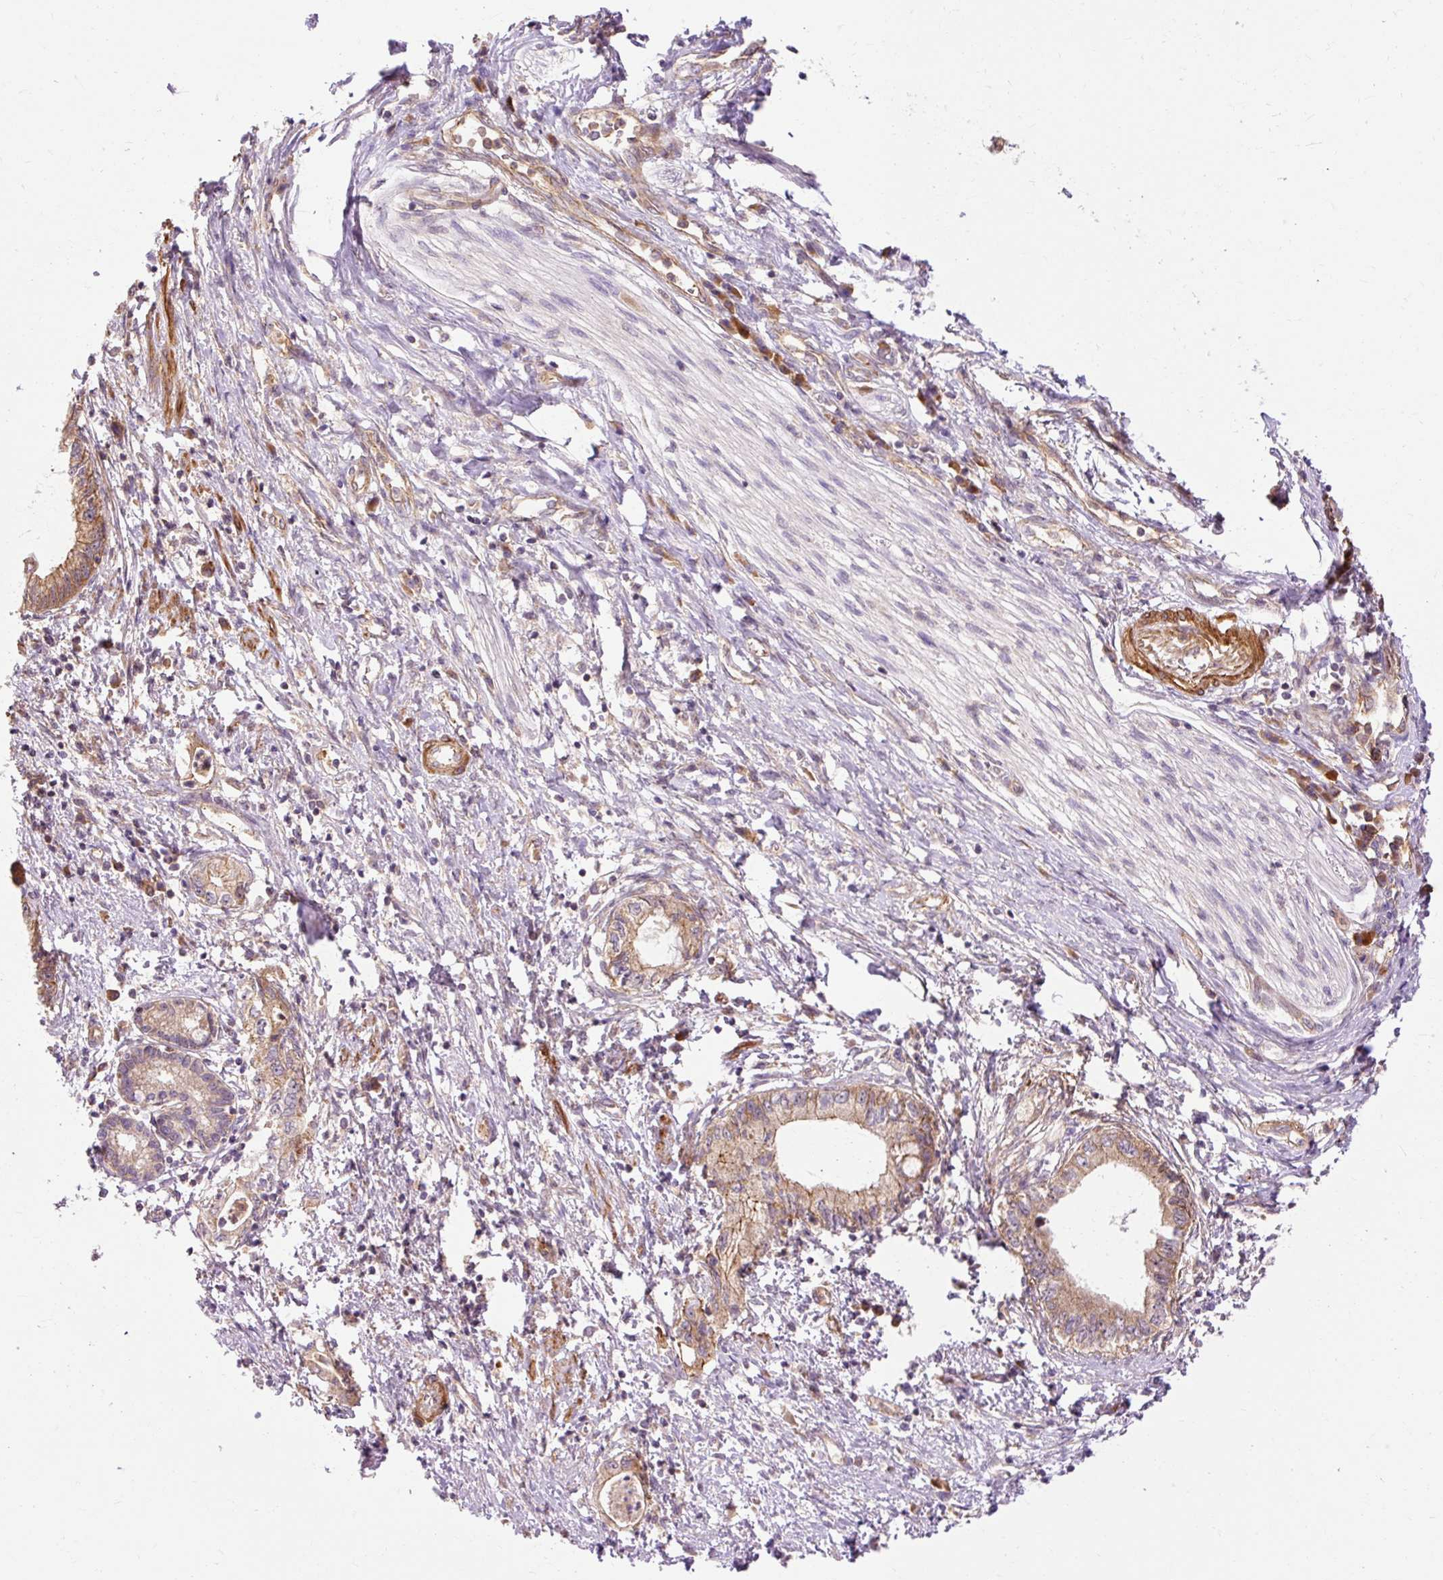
{"staining": {"intensity": "moderate", "quantity": ">75%", "location": "cytoplasmic/membranous"}, "tissue": "pancreatic cancer", "cell_type": "Tumor cells", "image_type": "cancer", "snomed": [{"axis": "morphology", "description": "Adenocarcinoma, NOS"}, {"axis": "topography", "description": "Pancreas"}], "caption": "This is a histology image of immunohistochemistry staining of pancreatic adenocarcinoma, which shows moderate expression in the cytoplasmic/membranous of tumor cells.", "gene": "RIPOR3", "patient": {"sex": "female", "age": 73}}